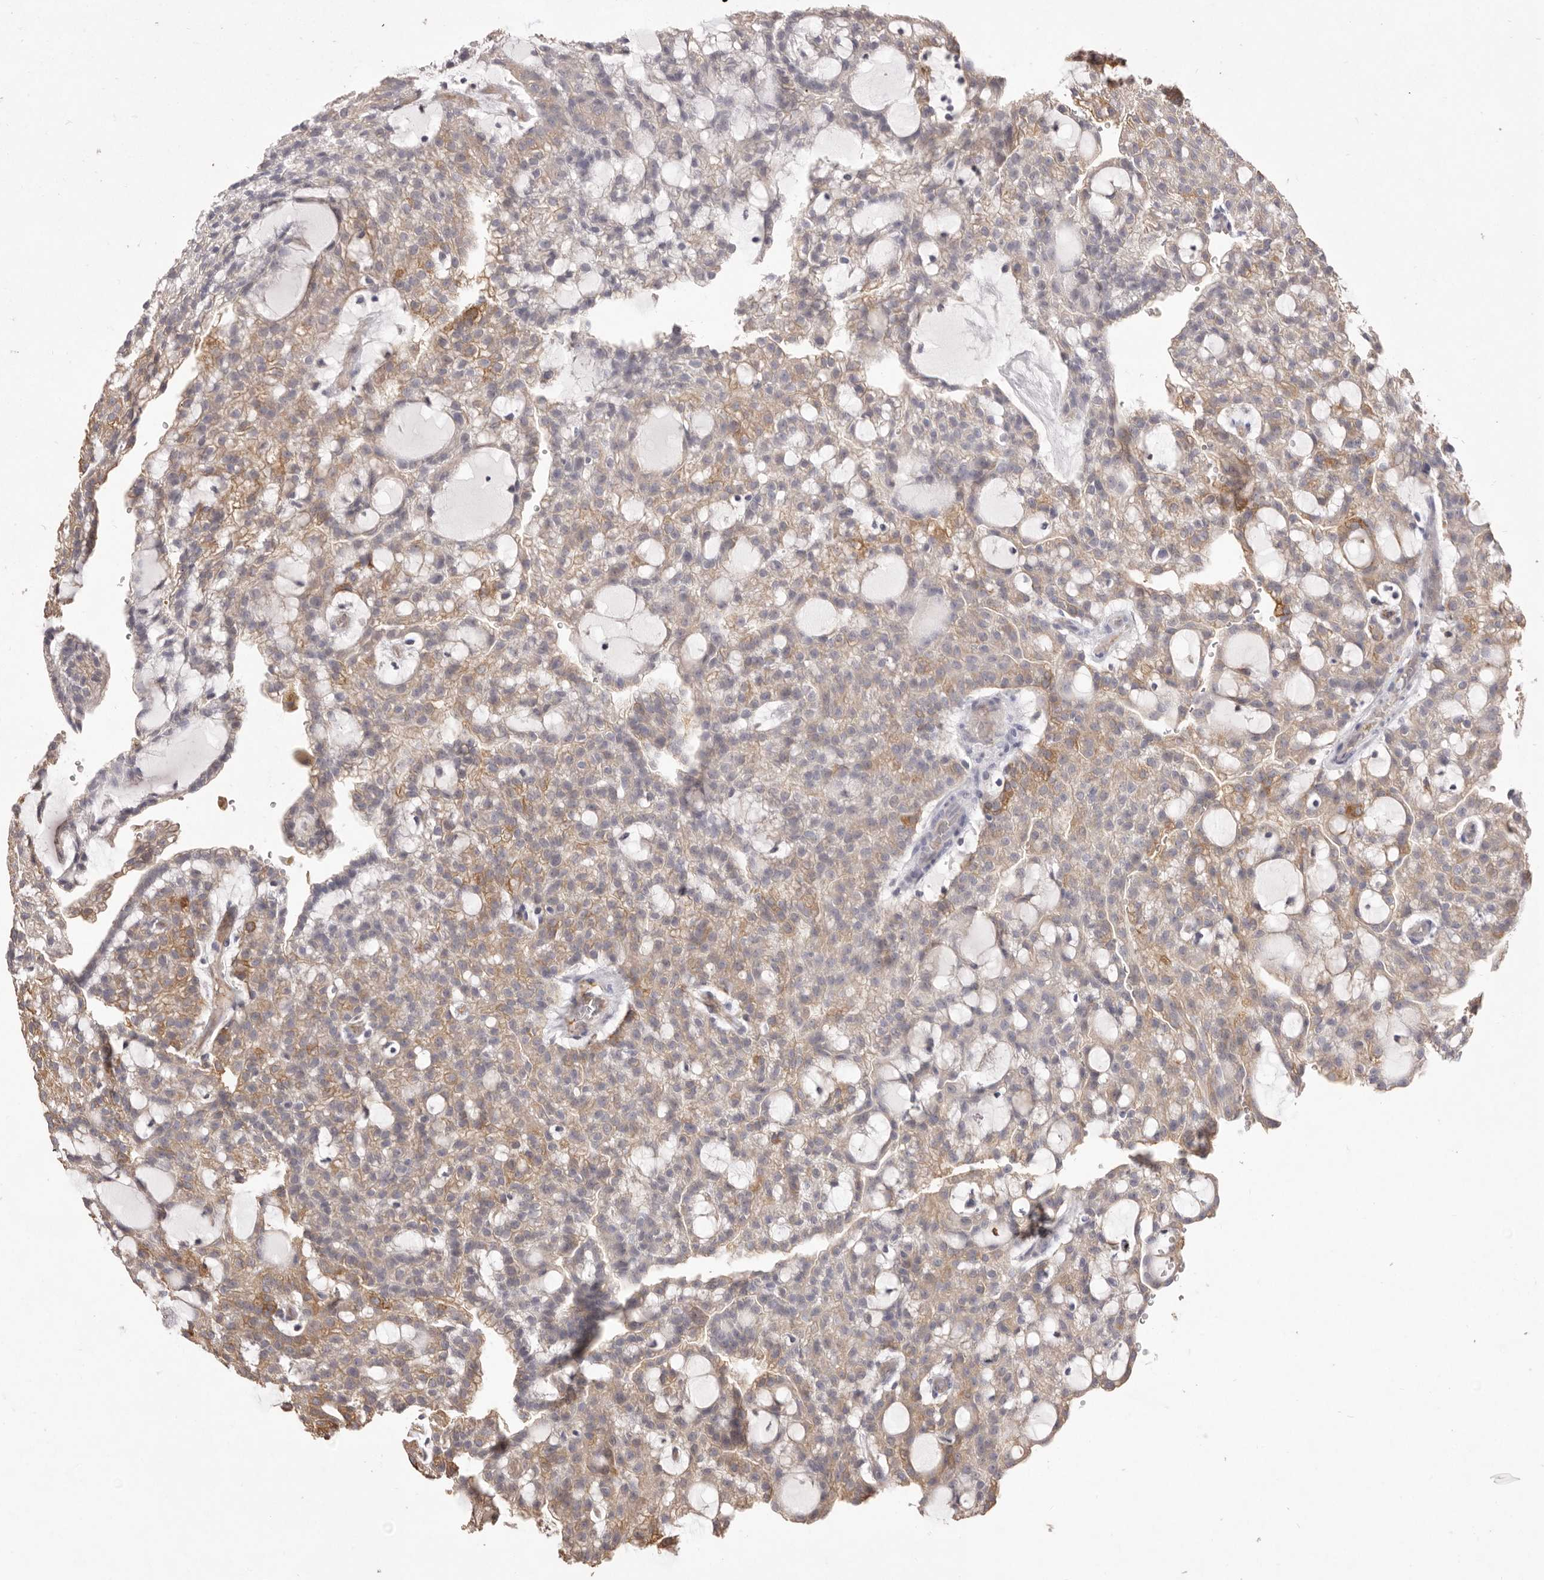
{"staining": {"intensity": "moderate", "quantity": ">75%", "location": "cytoplasmic/membranous"}, "tissue": "renal cancer", "cell_type": "Tumor cells", "image_type": "cancer", "snomed": [{"axis": "morphology", "description": "Adenocarcinoma, NOS"}, {"axis": "topography", "description": "Kidney"}], "caption": "Renal cancer (adenocarcinoma) was stained to show a protein in brown. There is medium levels of moderate cytoplasmic/membranous expression in approximately >75% of tumor cells.", "gene": "ZYG11B", "patient": {"sex": "male", "age": 63}}